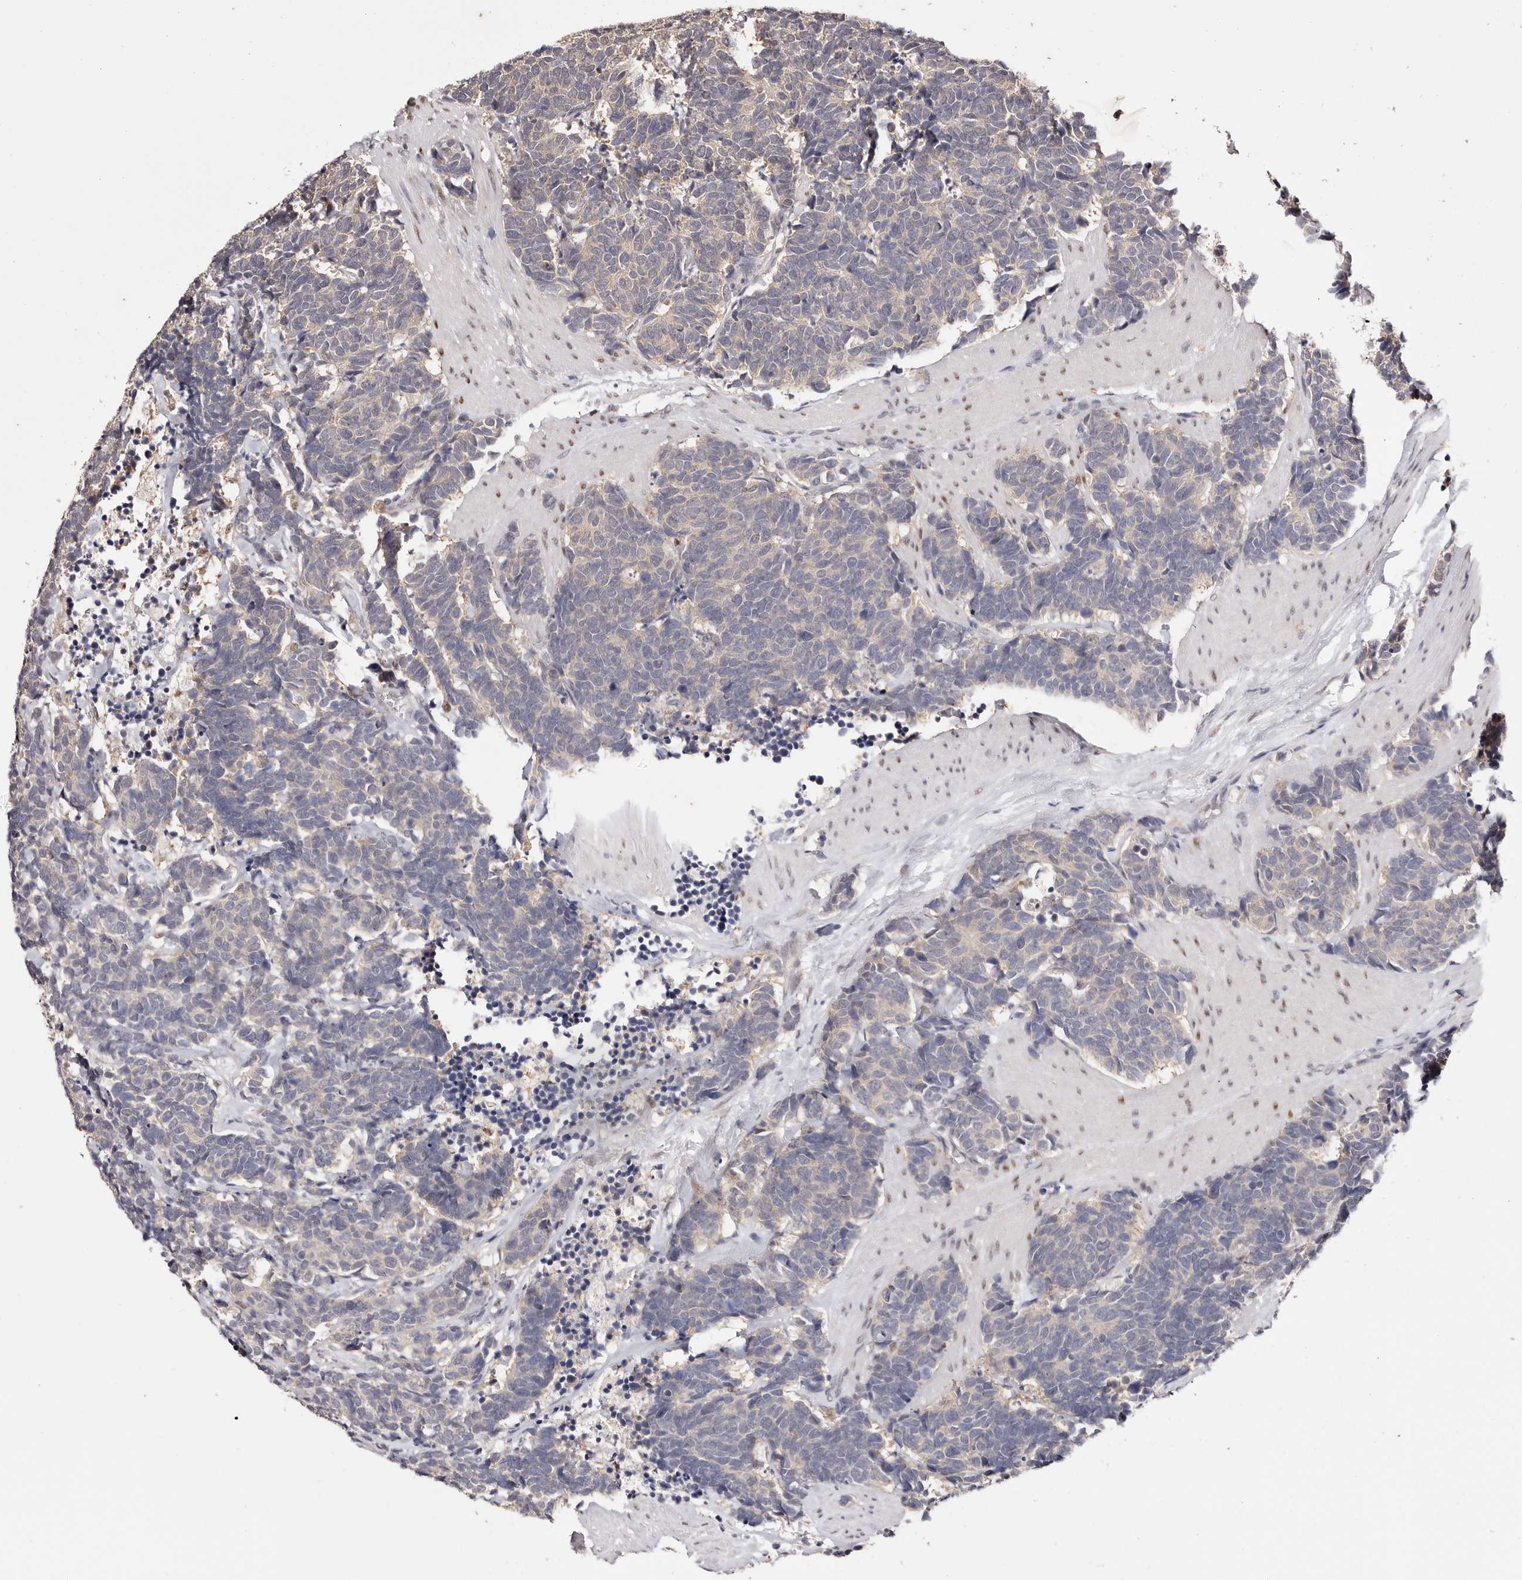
{"staining": {"intensity": "negative", "quantity": "none", "location": "none"}, "tissue": "carcinoid", "cell_type": "Tumor cells", "image_type": "cancer", "snomed": [{"axis": "morphology", "description": "Carcinoma, NOS"}, {"axis": "morphology", "description": "Carcinoid, malignant, NOS"}, {"axis": "topography", "description": "Urinary bladder"}], "caption": "Tumor cells show no significant protein staining in carcinoid. (Immunohistochemistry, brightfield microscopy, high magnification).", "gene": "TYW3", "patient": {"sex": "male", "age": 57}}